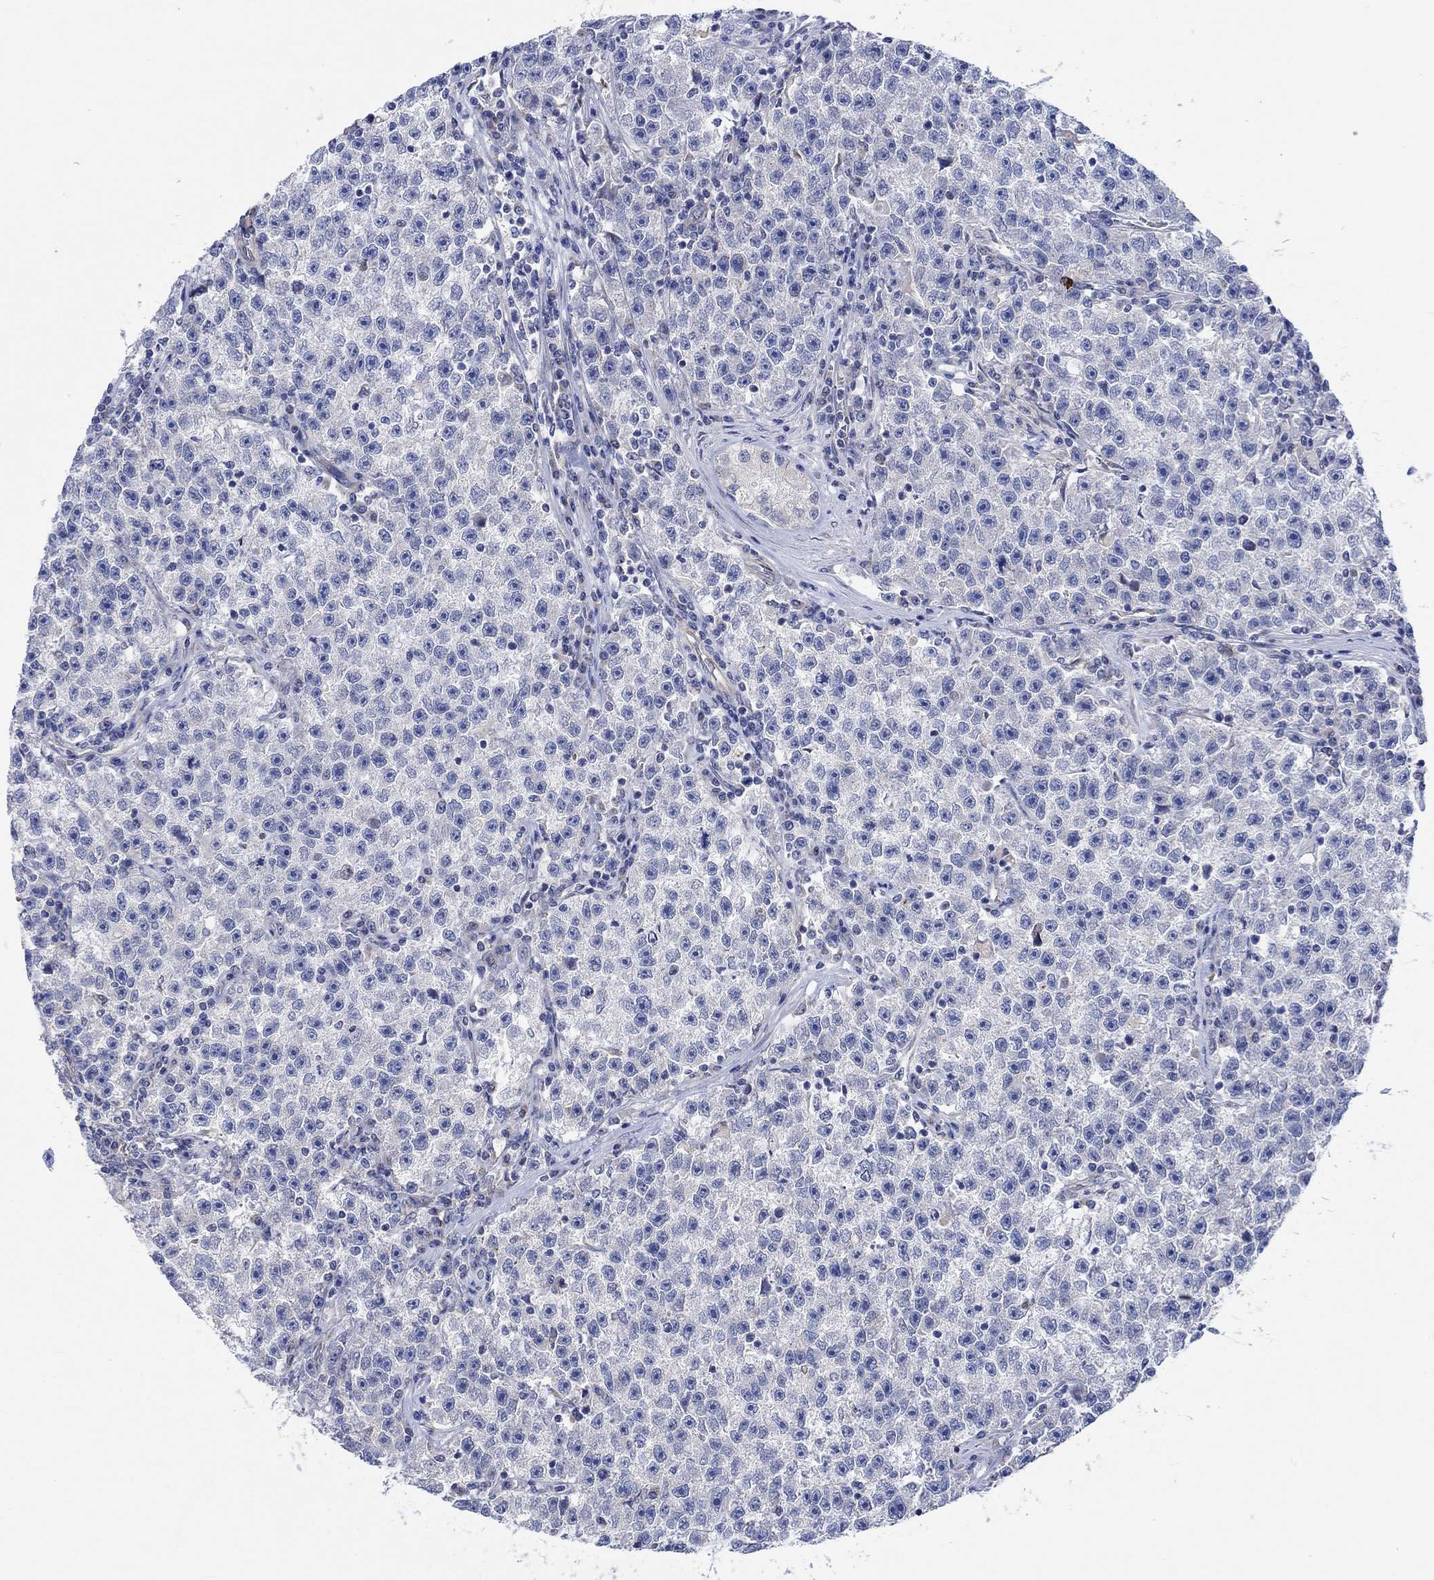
{"staining": {"intensity": "negative", "quantity": "none", "location": "none"}, "tissue": "testis cancer", "cell_type": "Tumor cells", "image_type": "cancer", "snomed": [{"axis": "morphology", "description": "Seminoma, NOS"}, {"axis": "topography", "description": "Testis"}], "caption": "An immunohistochemistry histopathology image of testis cancer is shown. There is no staining in tumor cells of testis cancer.", "gene": "CAMK1D", "patient": {"sex": "male", "age": 22}}